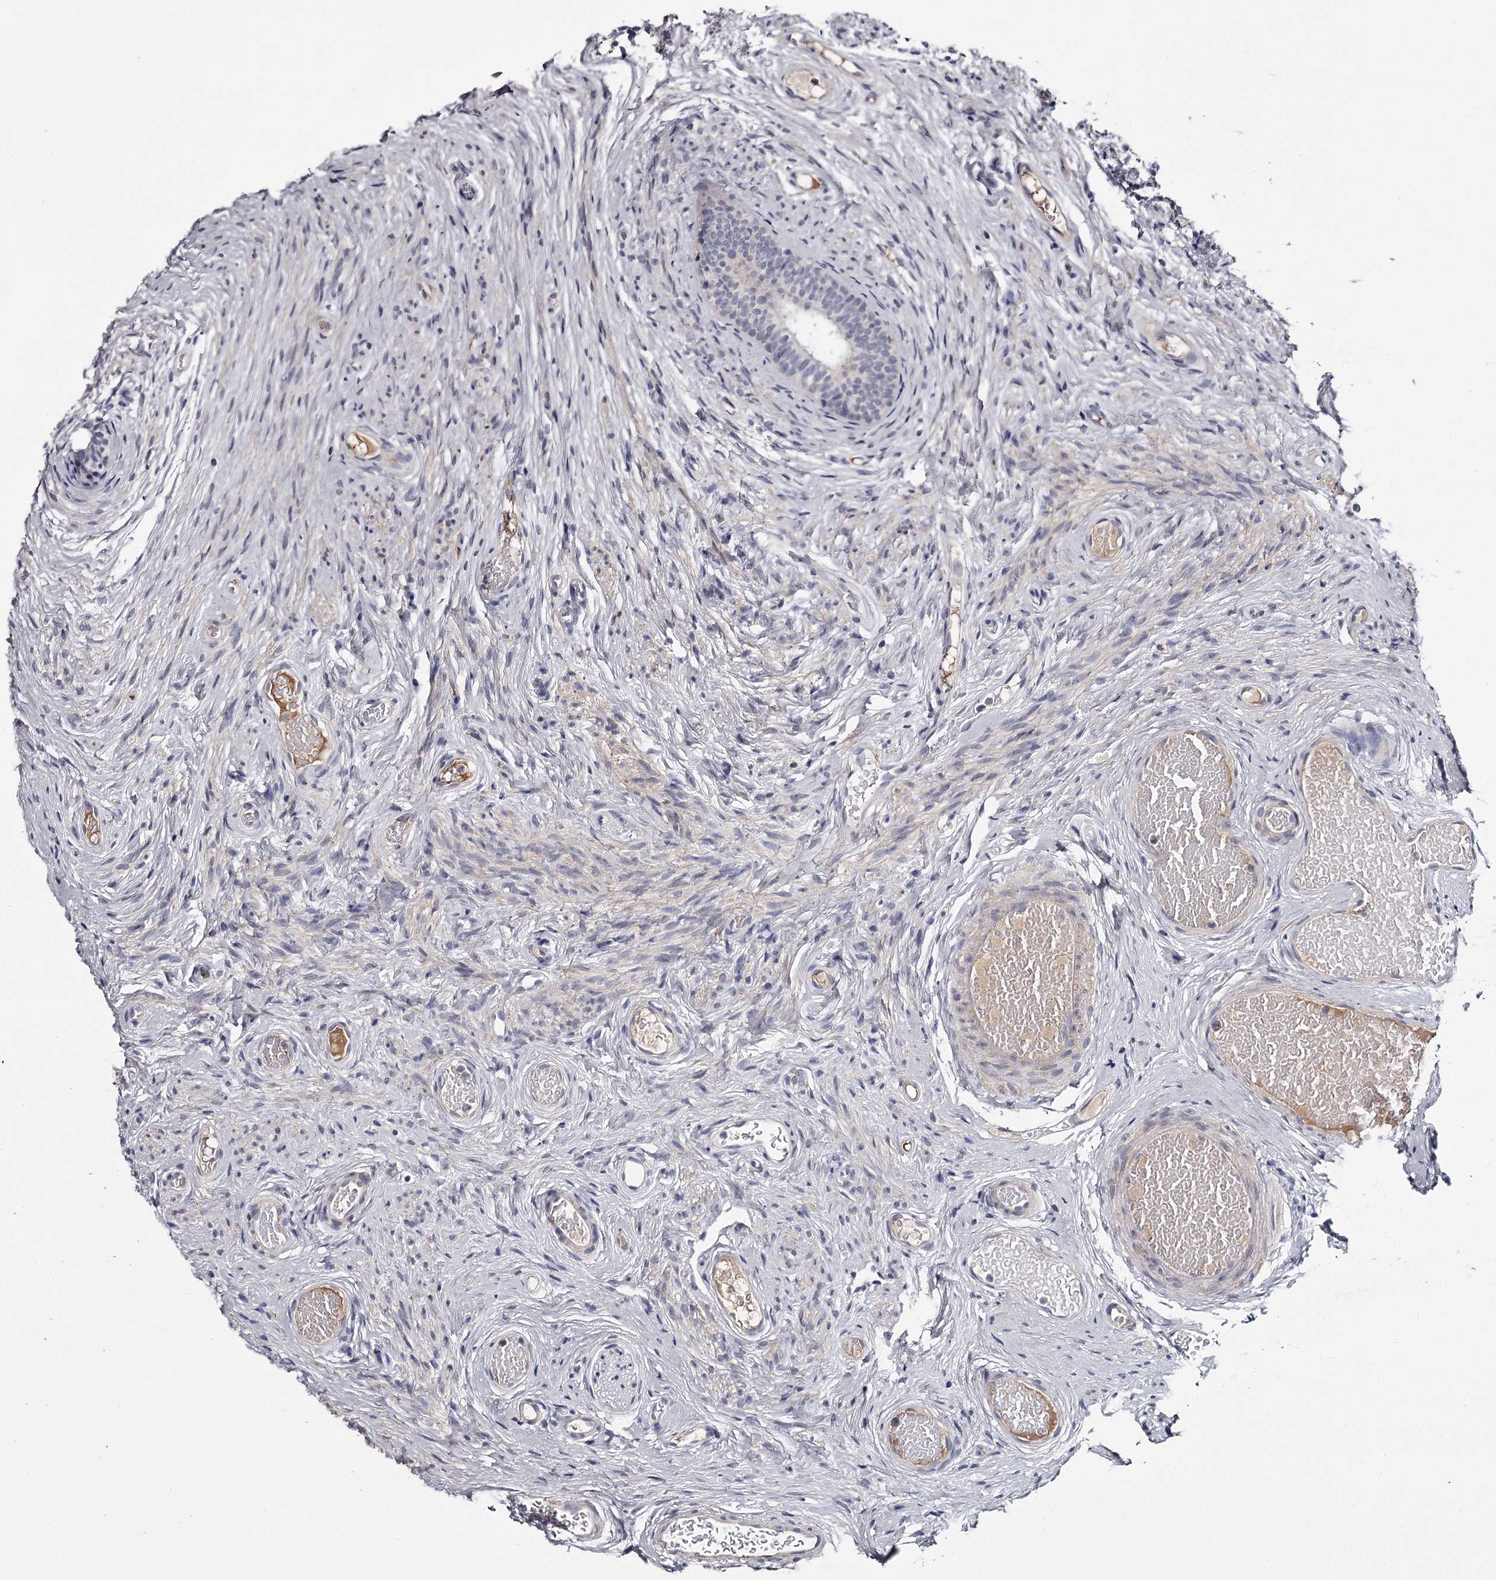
{"staining": {"intensity": "negative", "quantity": "none", "location": "none"}, "tissue": "epididymis", "cell_type": "Glandular cells", "image_type": "normal", "snomed": [{"axis": "morphology", "description": "Normal tissue, NOS"}, {"axis": "topography", "description": "Epididymis"}], "caption": "Immunohistochemistry image of normal epididymis: epididymis stained with DAB reveals no significant protein expression in glandular cells. (Stains: DAB (3,3'-diaminobenzidine) IHC with hematoxylin counter stain, Microscopy: brightfield microscopy at high magnification).", "gene": "FDXACB1", "patient": {"sex": "male", "age": 9}}